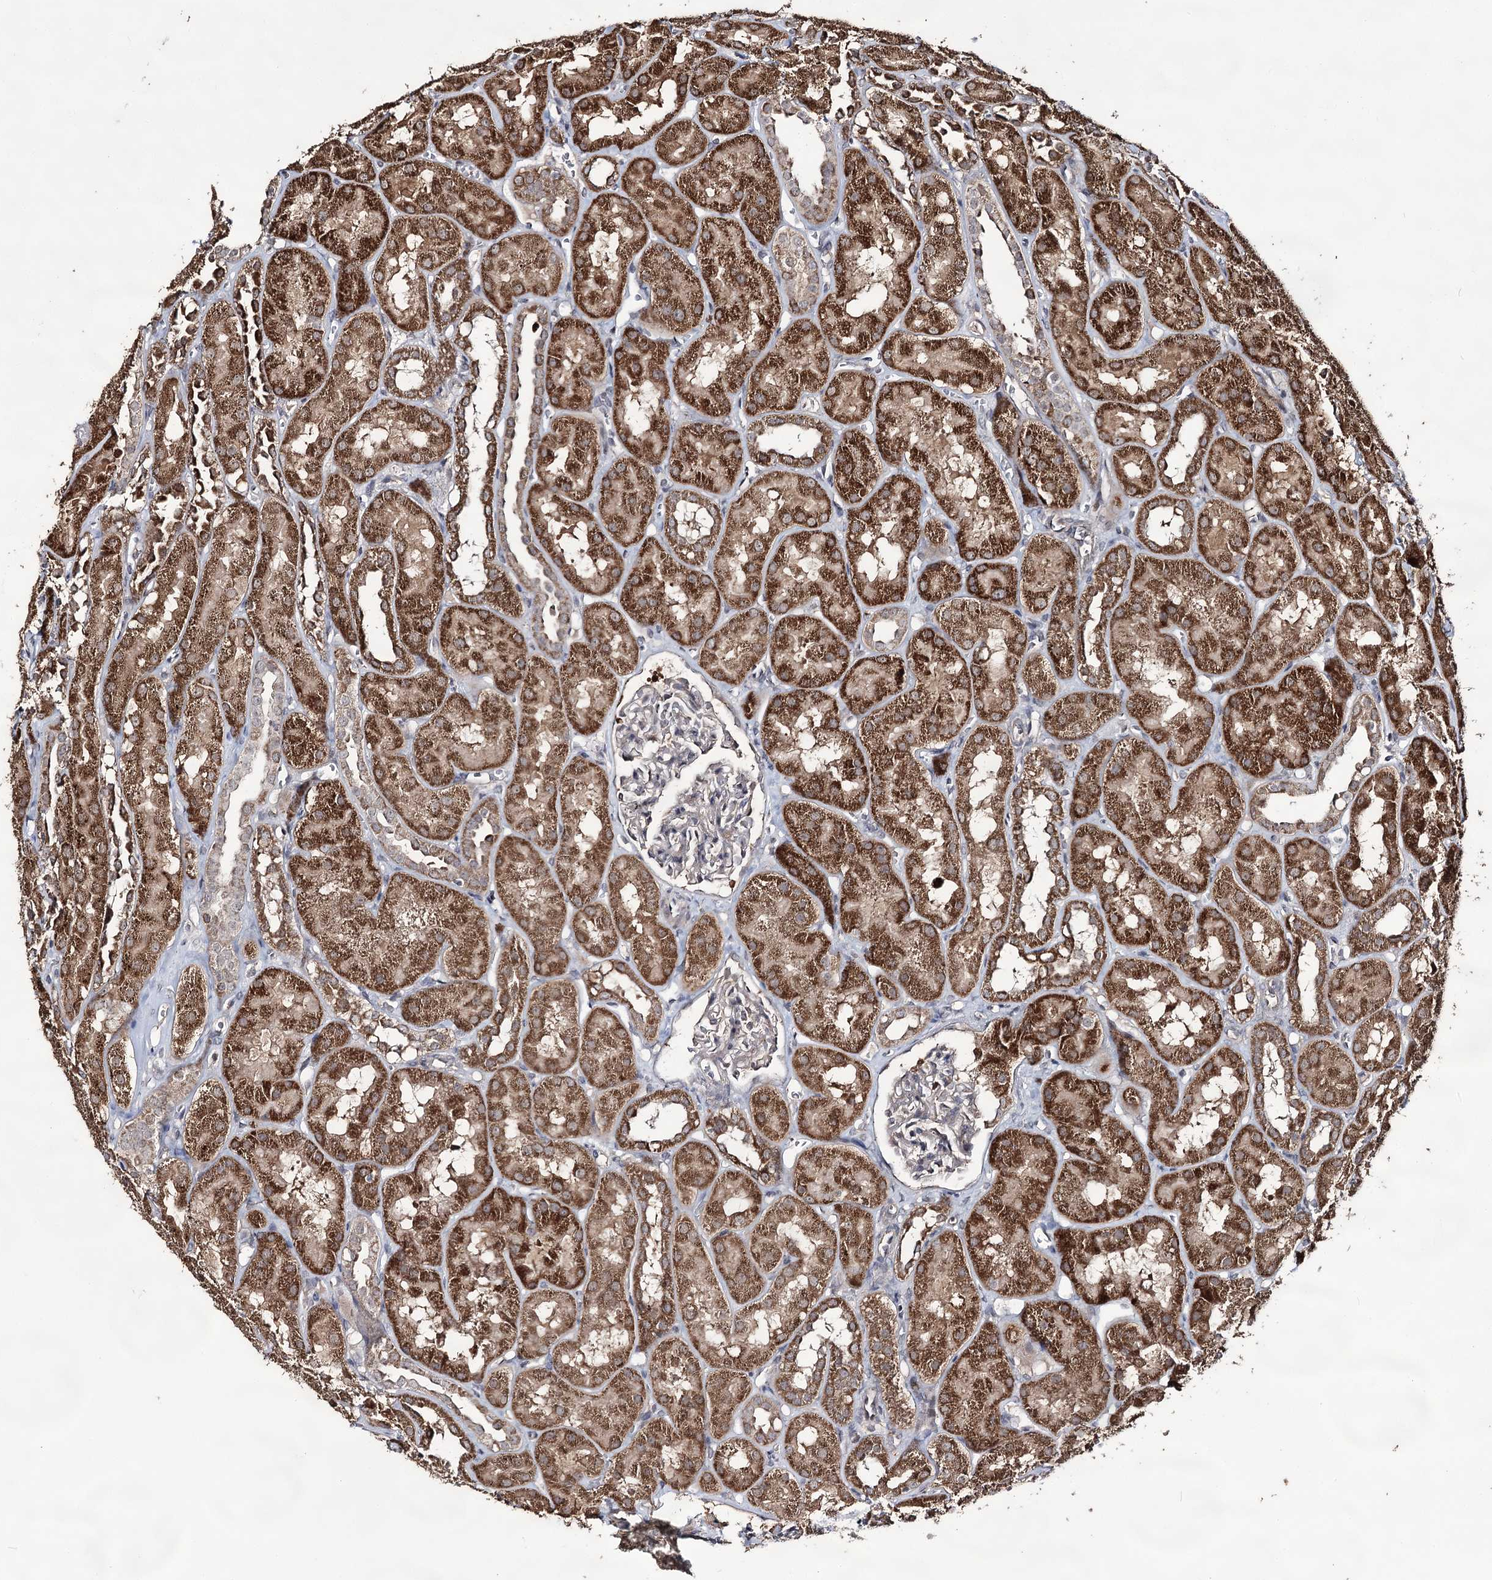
{"staining": {"intensity": "negative", "quantity": "none", "location": "none"}, "tissue": "kidney", "cell_type": "Cells in glomeruli", "image_type": "normal", "snomed": [{"axis": "morphology", "description": "Normal tissue, NOS"}, {"axis": "topography", "description": "Kidney"}, {"axis": "topography", "description": "Urinary bladder"}], "caption": "This is an immunohistochemistry (IHC) image of benign human kidney. There is no staining in cells in glomeruli.", "gene": "ACTR6", "patient": {"sex": "male", "age": 16}}